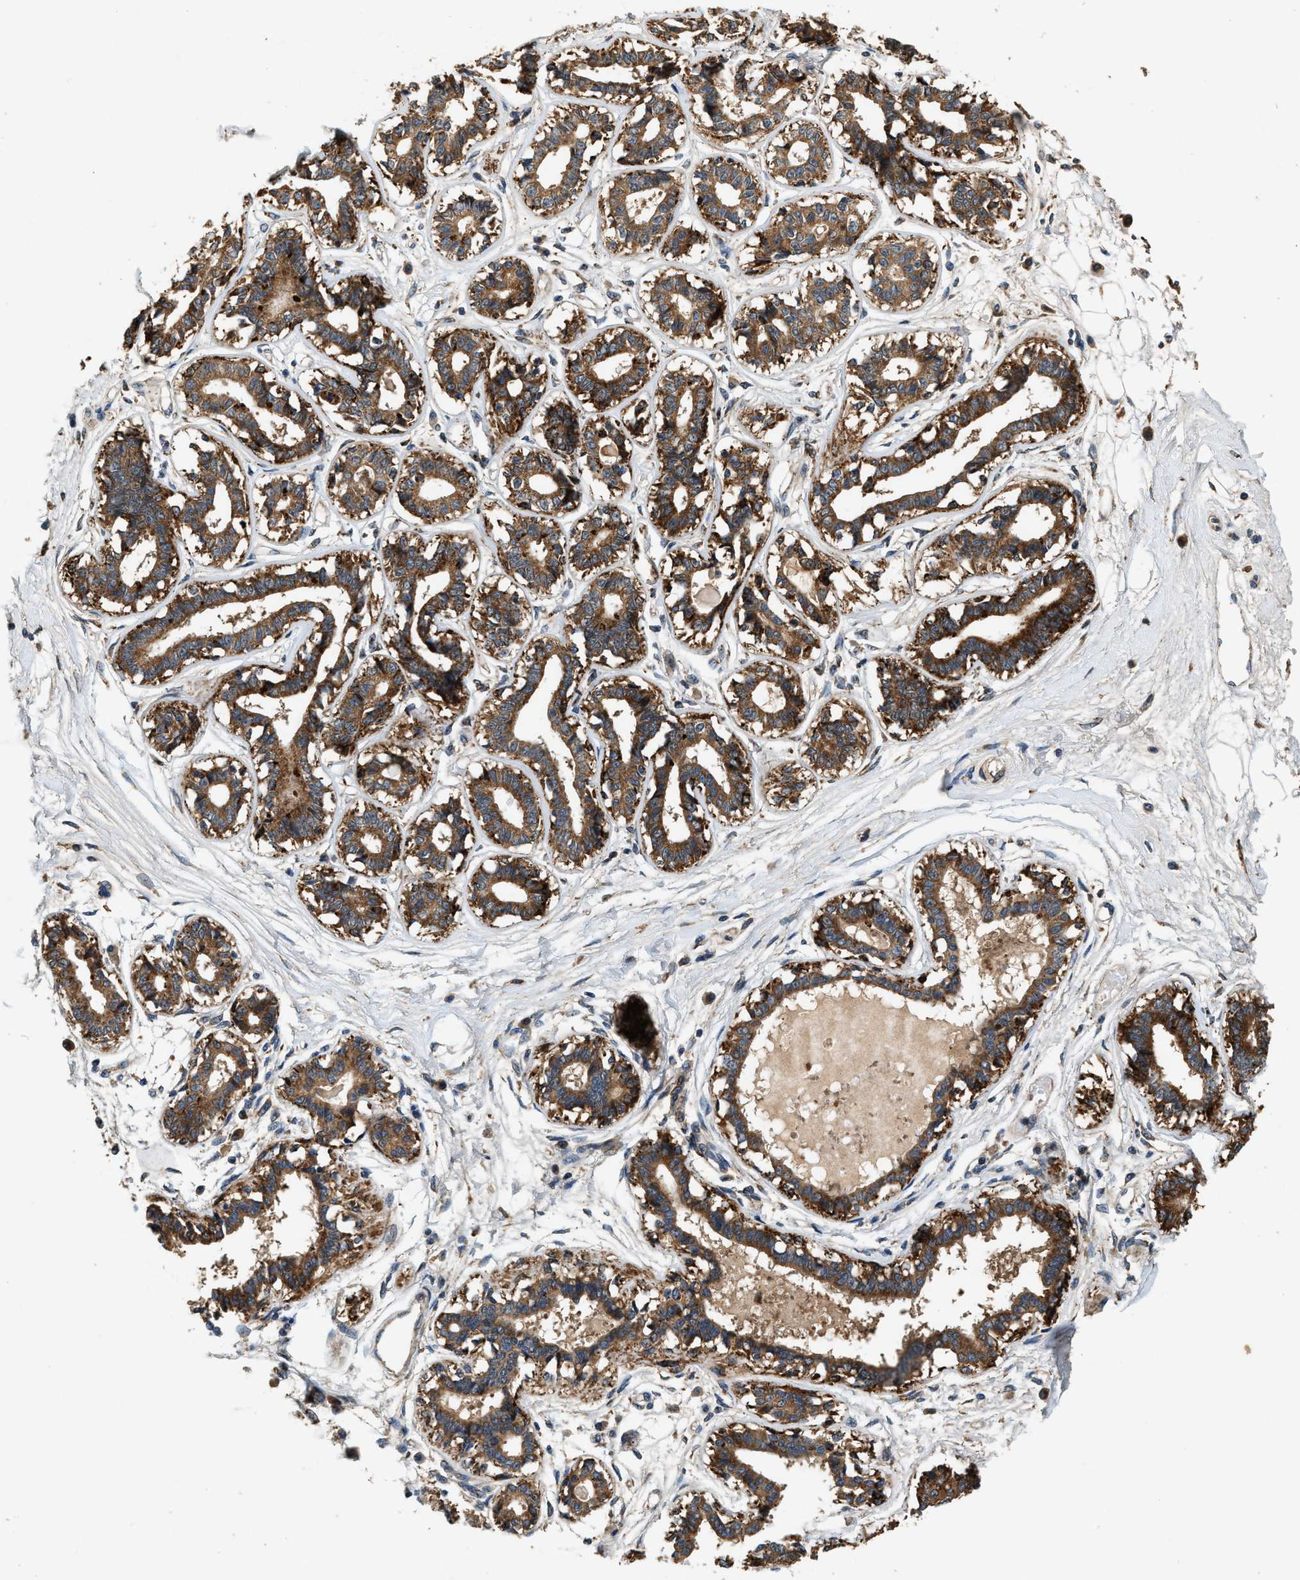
{"staining": {"intensity": "strong", "quantity": ">75%", "location": "cytoplasmic/membranous"}, "tissue": "breast", "cell_type": "Glandular cells", "image_type": "normal", "snomed": [{"axis": "morphology", "description": "Normal tissue, NOS"}, {"axis": "topography", "description": "Breast"}], "caption": "Immunohistochemical staining of unremarkable human breast shows high levels of strong cytoplasmic/membranous positivity in about >75% of glandular cells. (Stains: DAB (3,3'-diaminobenzidine) in brown, nuclei in blue, Microscopy: brightfield microscopy at high magnification).", "gene": "DUSP10", "patient": {"sex": "female", "age": 45}}